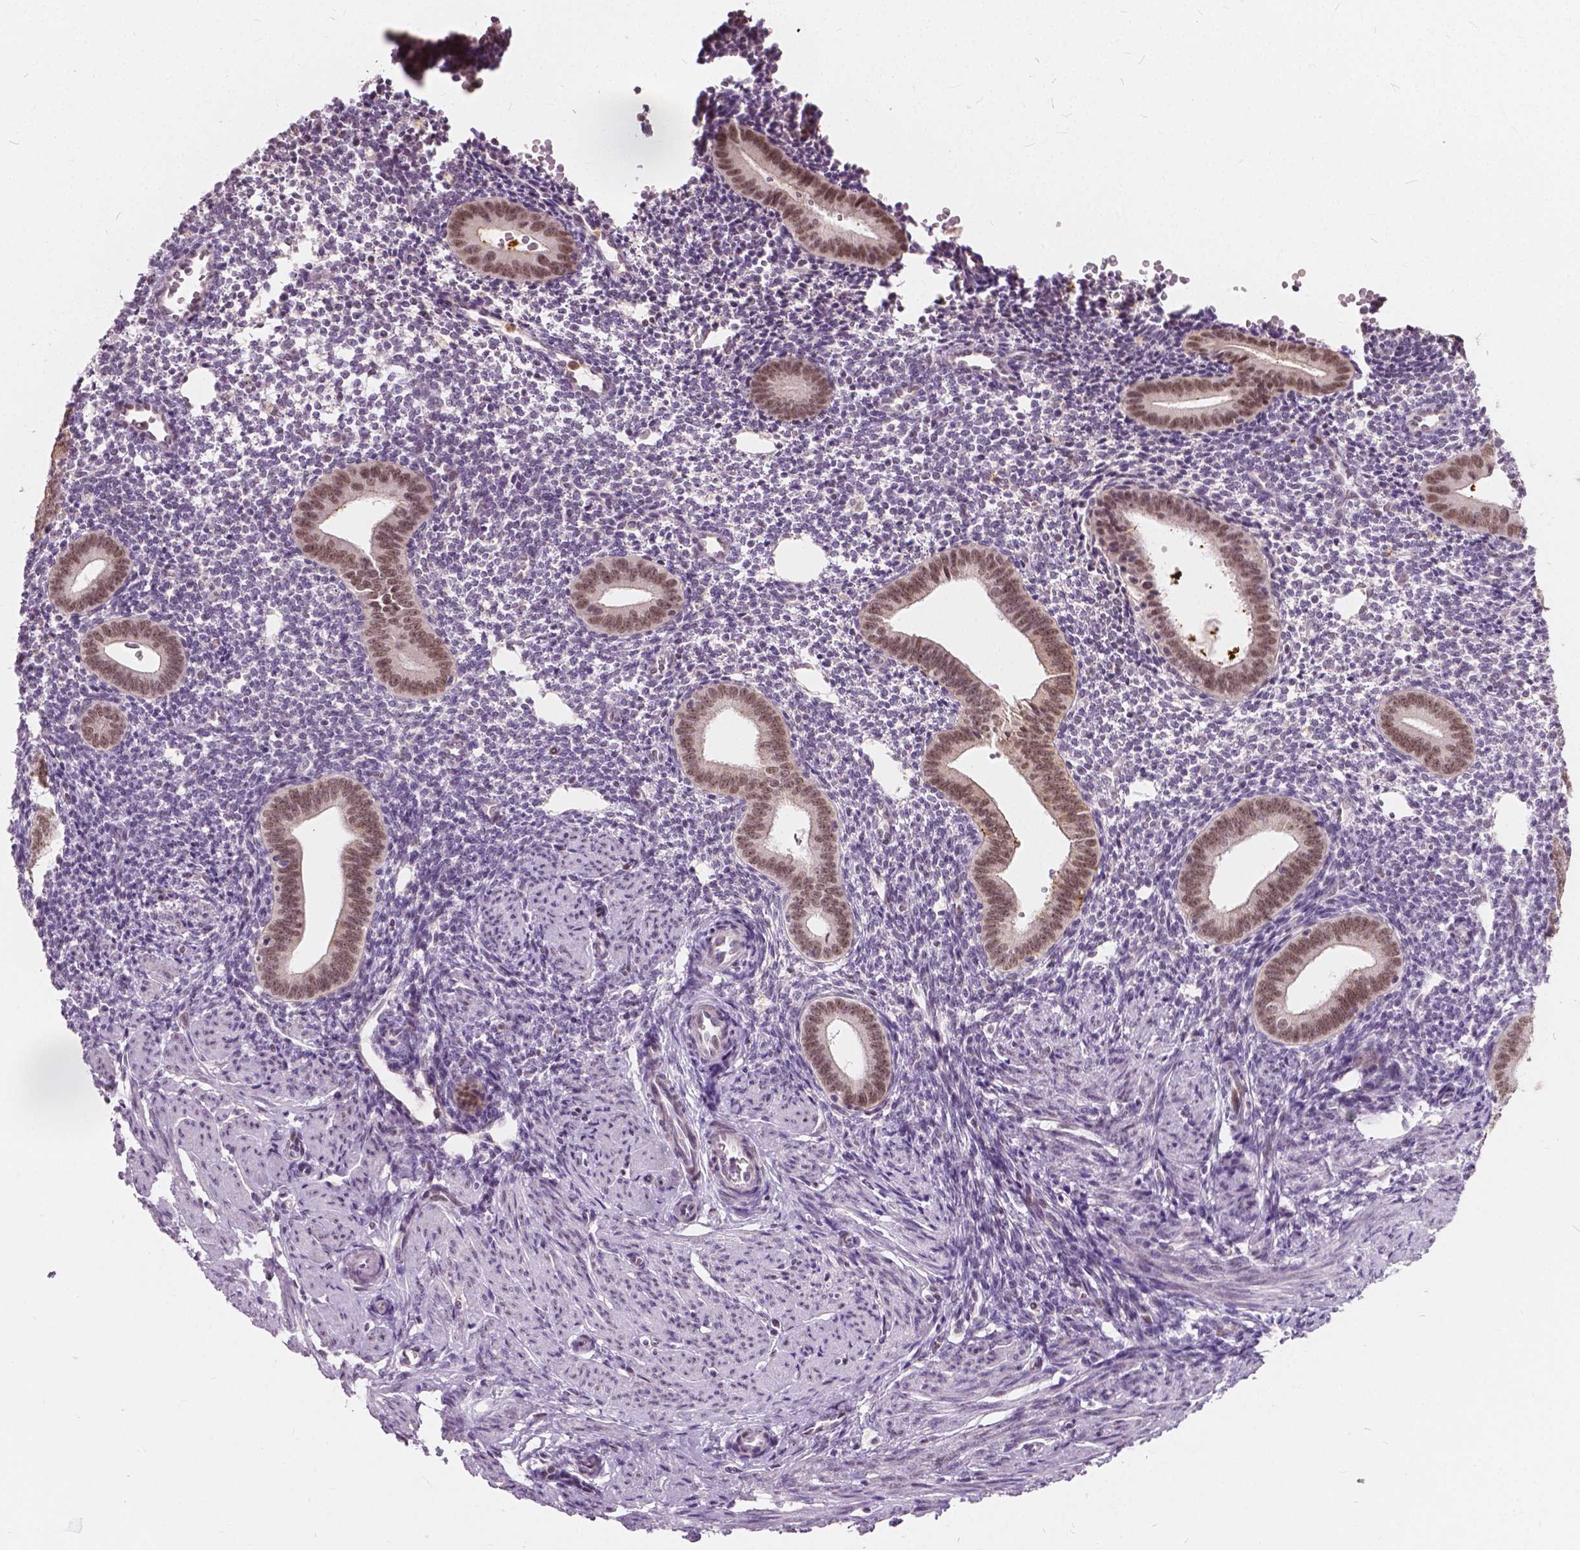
{"staining": {"intensity": "negative", "quantity": "none", "location": "none"}, "tissue": "endometrium", "cell_type": "Cells in endometrial stroma", "image_type": "normal", "snomed": [{"axis": "morphology", "description": "Normal tissue, NOS"}, {"axis": "topography", "description": "Endometrium"}], "caption": "Immunohistochemistry histopathology image of unremarkable human endometrium stained for a protein (brown), which exhibits no staining in cells in endometrial stroma. (DAB immunohistochemistry (IHC) with hematoxylin counter stain).", "gene": "DLX6", "patient": {"sex": "female", "age": 40}}